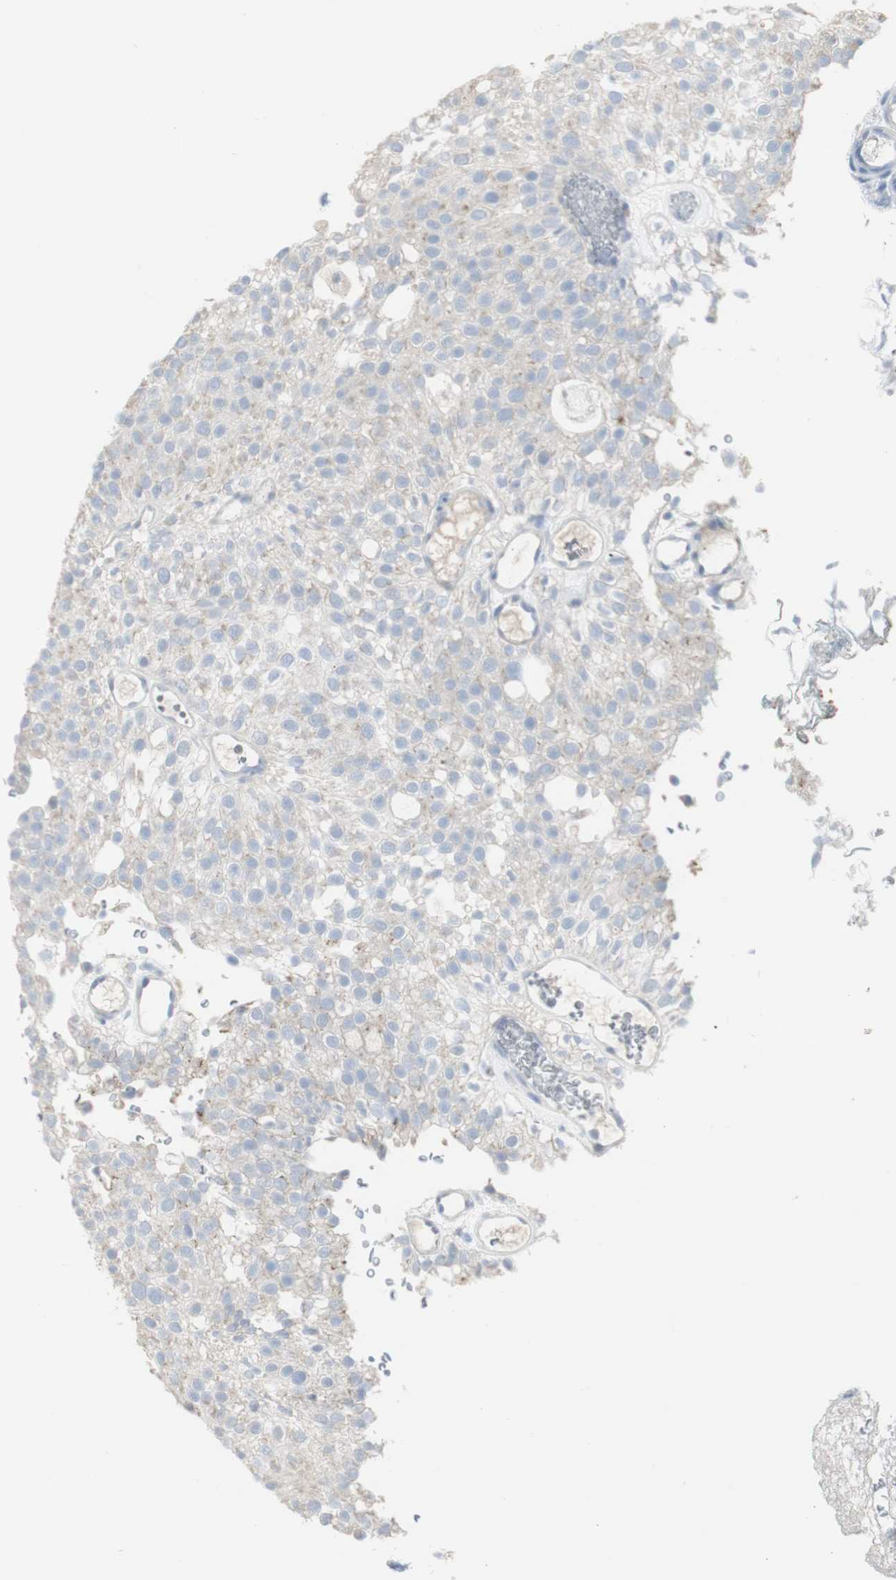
{"staining": {"intensity": "weak", "quantity": "<25%", "location": "cytoplasmic/membranous"}, "tissue": "urothelial cancer", "cell_type": "Tumor cells", "image_type": "cancer", "snomed": [{"axis": "morphology", "description": "Urothelial carcinoma, Low grade"}, {"axis": "topography", "description": "Urinary bladder"}], "caption": "Human urothelial carcinoma (low-grade) stained for a protein using immunohistochemistry (IHC) reveals no staining in tumor cells.", "gene": "CD207", "patient": {"sex": "male", "age": 78}}